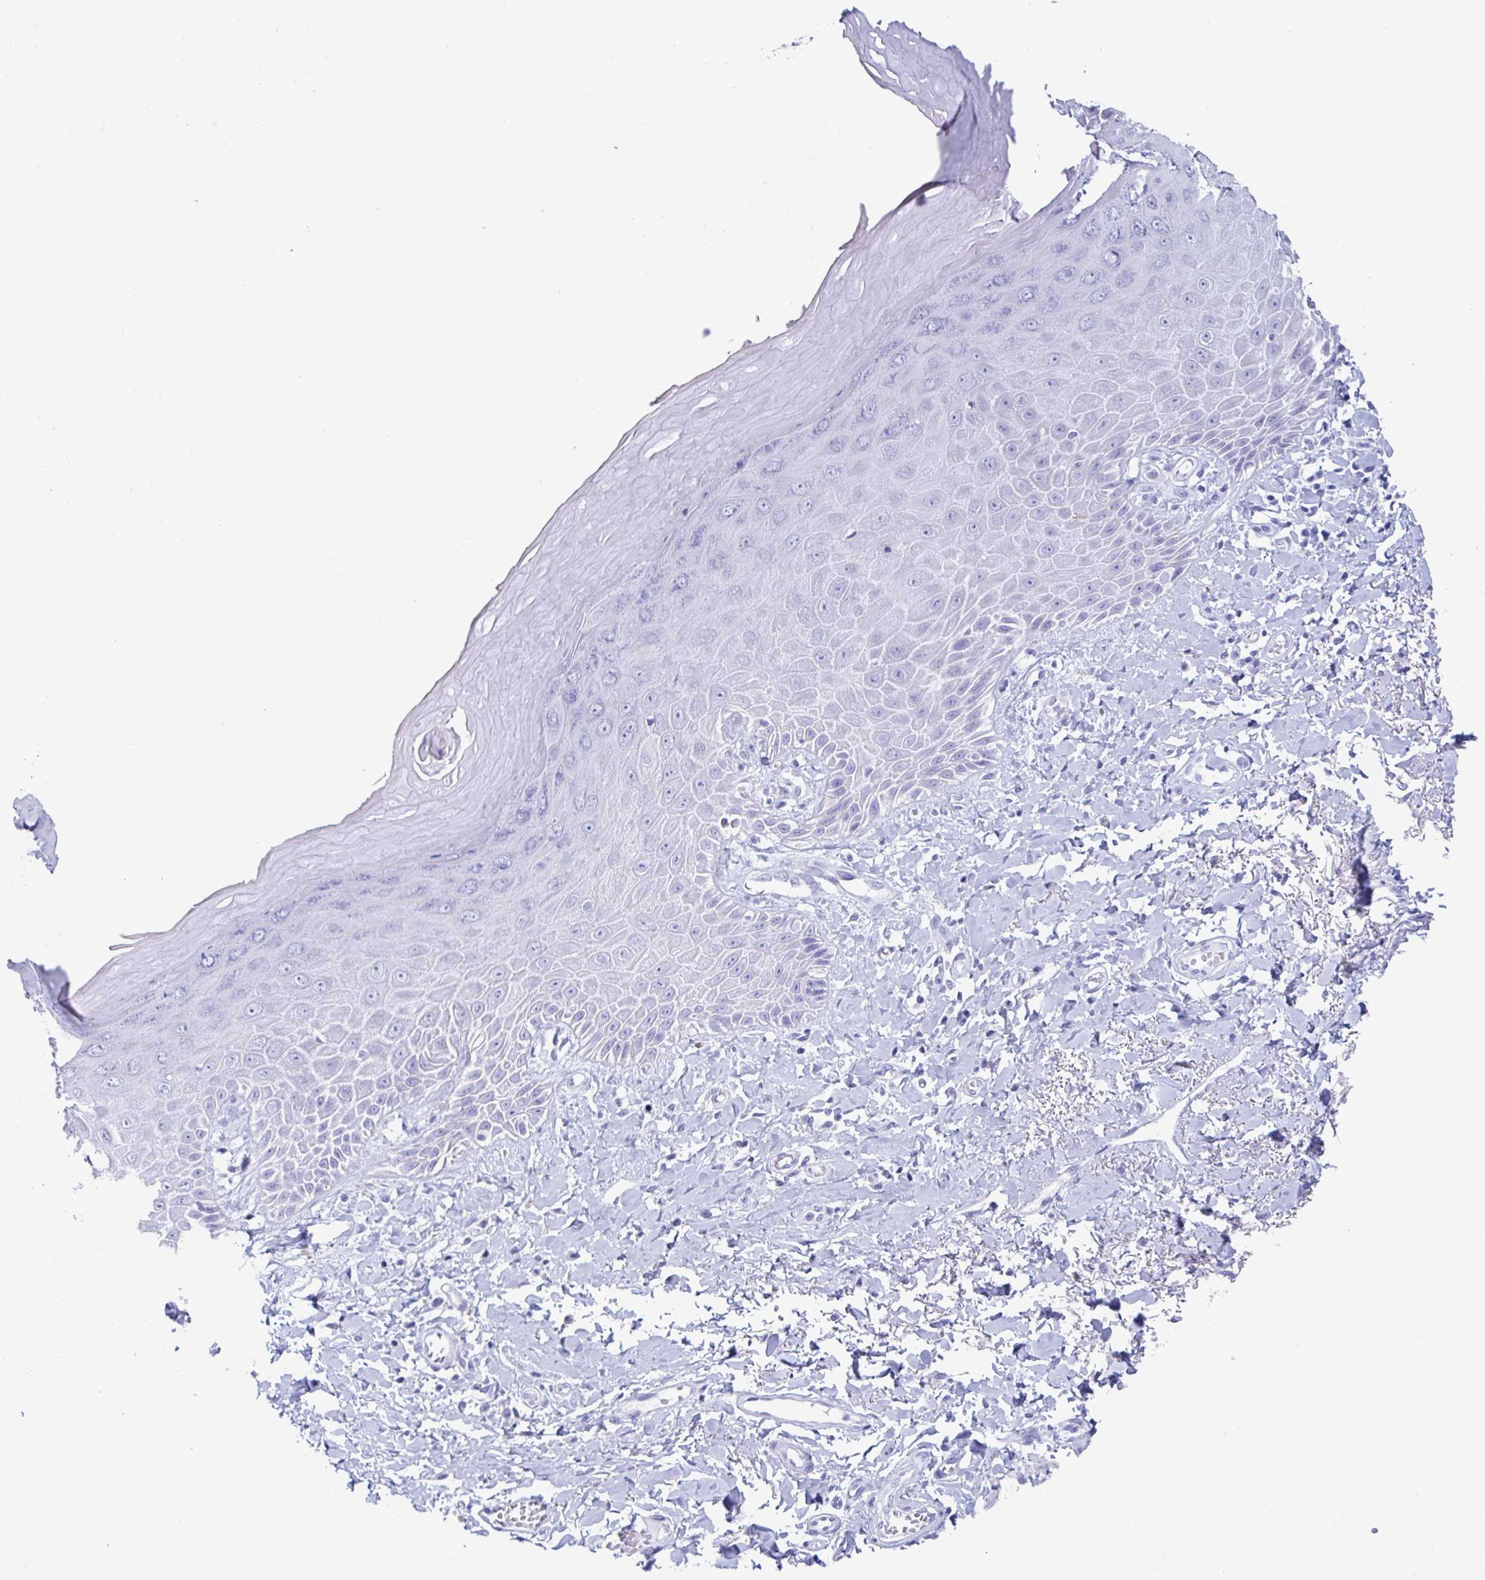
{"staining": {"intensity": "negative", "quantity": "none", "location": "none"}, "tissue": "skin", "cell_type": "Epidermal cells", "image_type": "normal", "snomed": [{"axis": "morphology", "description": "Normal tissue, NOS"}, {"axis": "topography", "description": "Anal"}, {"axis": "topography", "description": "Peripheral nerve tissue"}], "caption": "Human skin stained for a protein using immunohistochemistry demonstrates no positivity in epidermal cells.", "gene": "GKN2", "patient": {"sex": "male", "age": 78}}